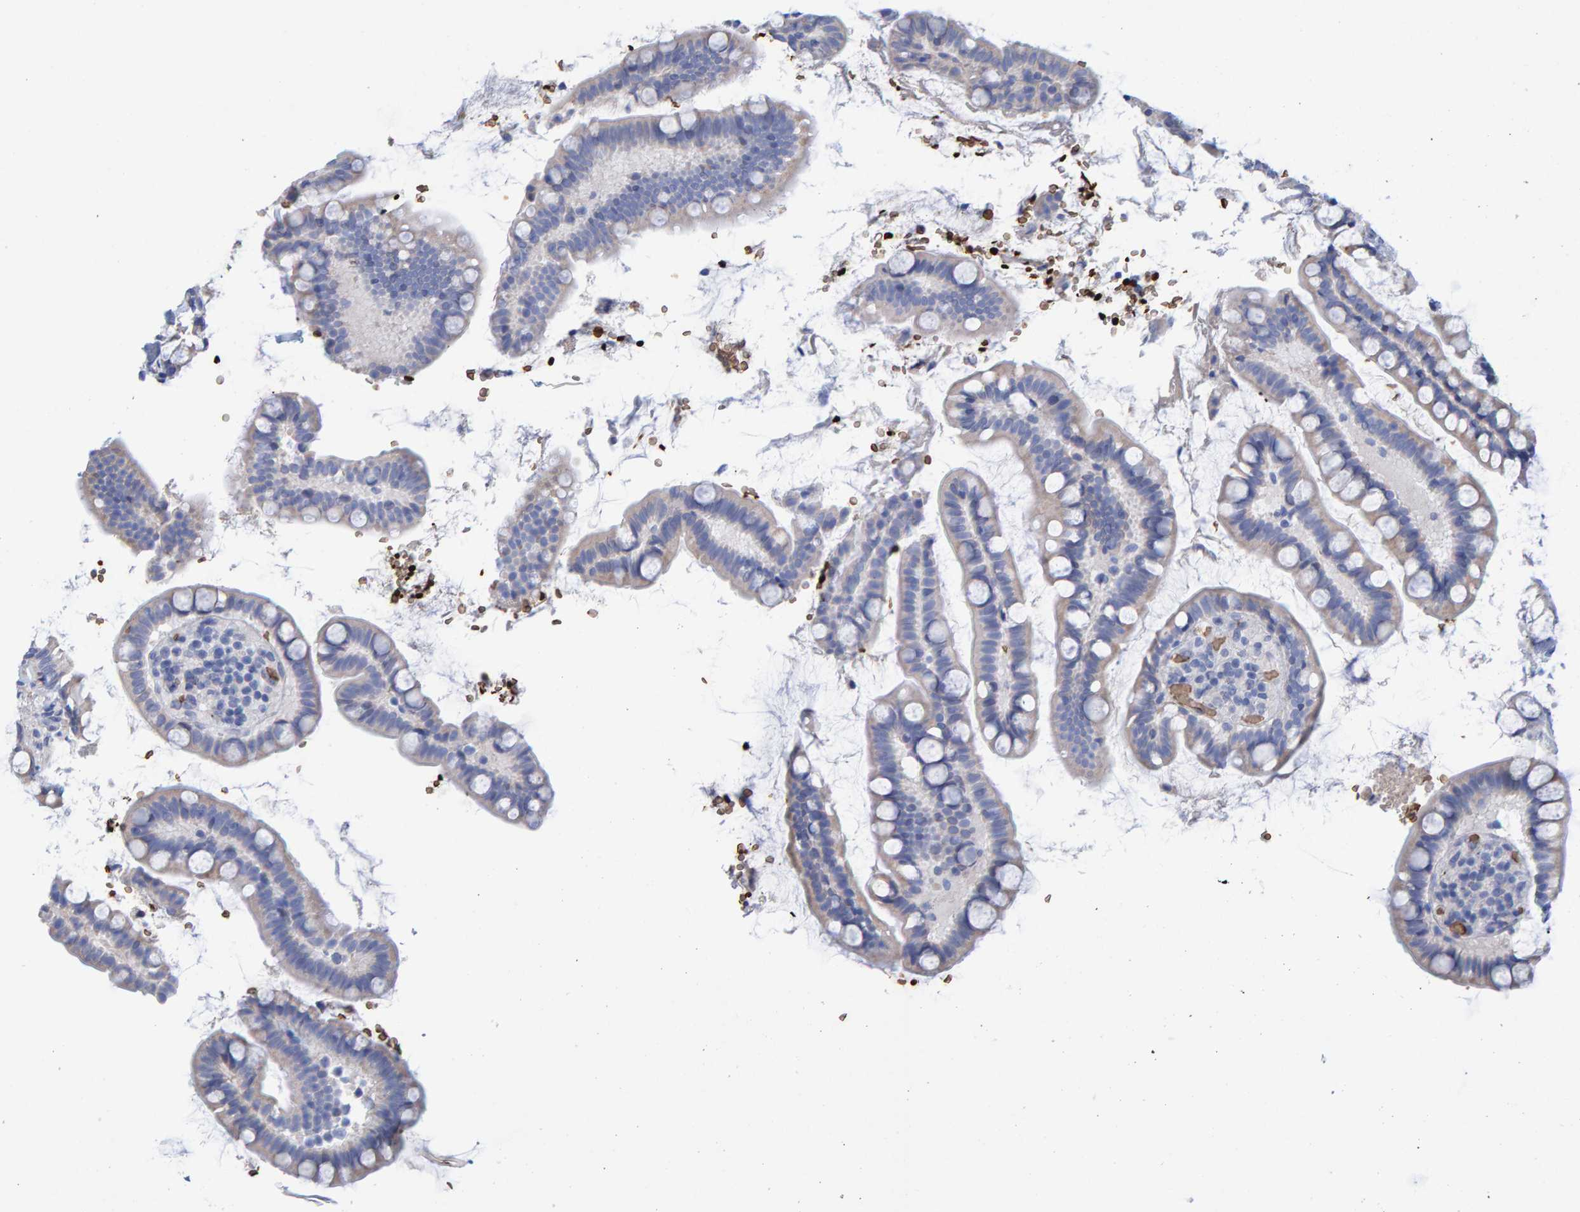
{"staining": {"intensity": "weak", "quantity": "25%-75%", "location": "cytoplasmic/membranous"}, "tissue": "small intestine", "cell_type": "Glandular cells", "image_type": "normal", "snomed": [{"axis": "morphology", "description": "Normal tissue, NOS"}, {"axis": "topography", "description": "Smooth muscle"}, {"axis": "topography", "description": "Small intestine"}], "caption": "Immunohistochemistry (DAB (3,3'-diaminobenzidine)) staining of benign small intestine displays weak cytoplasmic/membranous protein positivity in about 25%-75% of glandular cells. Immunohistochemistry (ihc) stains the protein of interest in brown and the nuclei are stained blue.", "gene": "VPS9D1", "patient": {"sex": "female", "age": 84}}